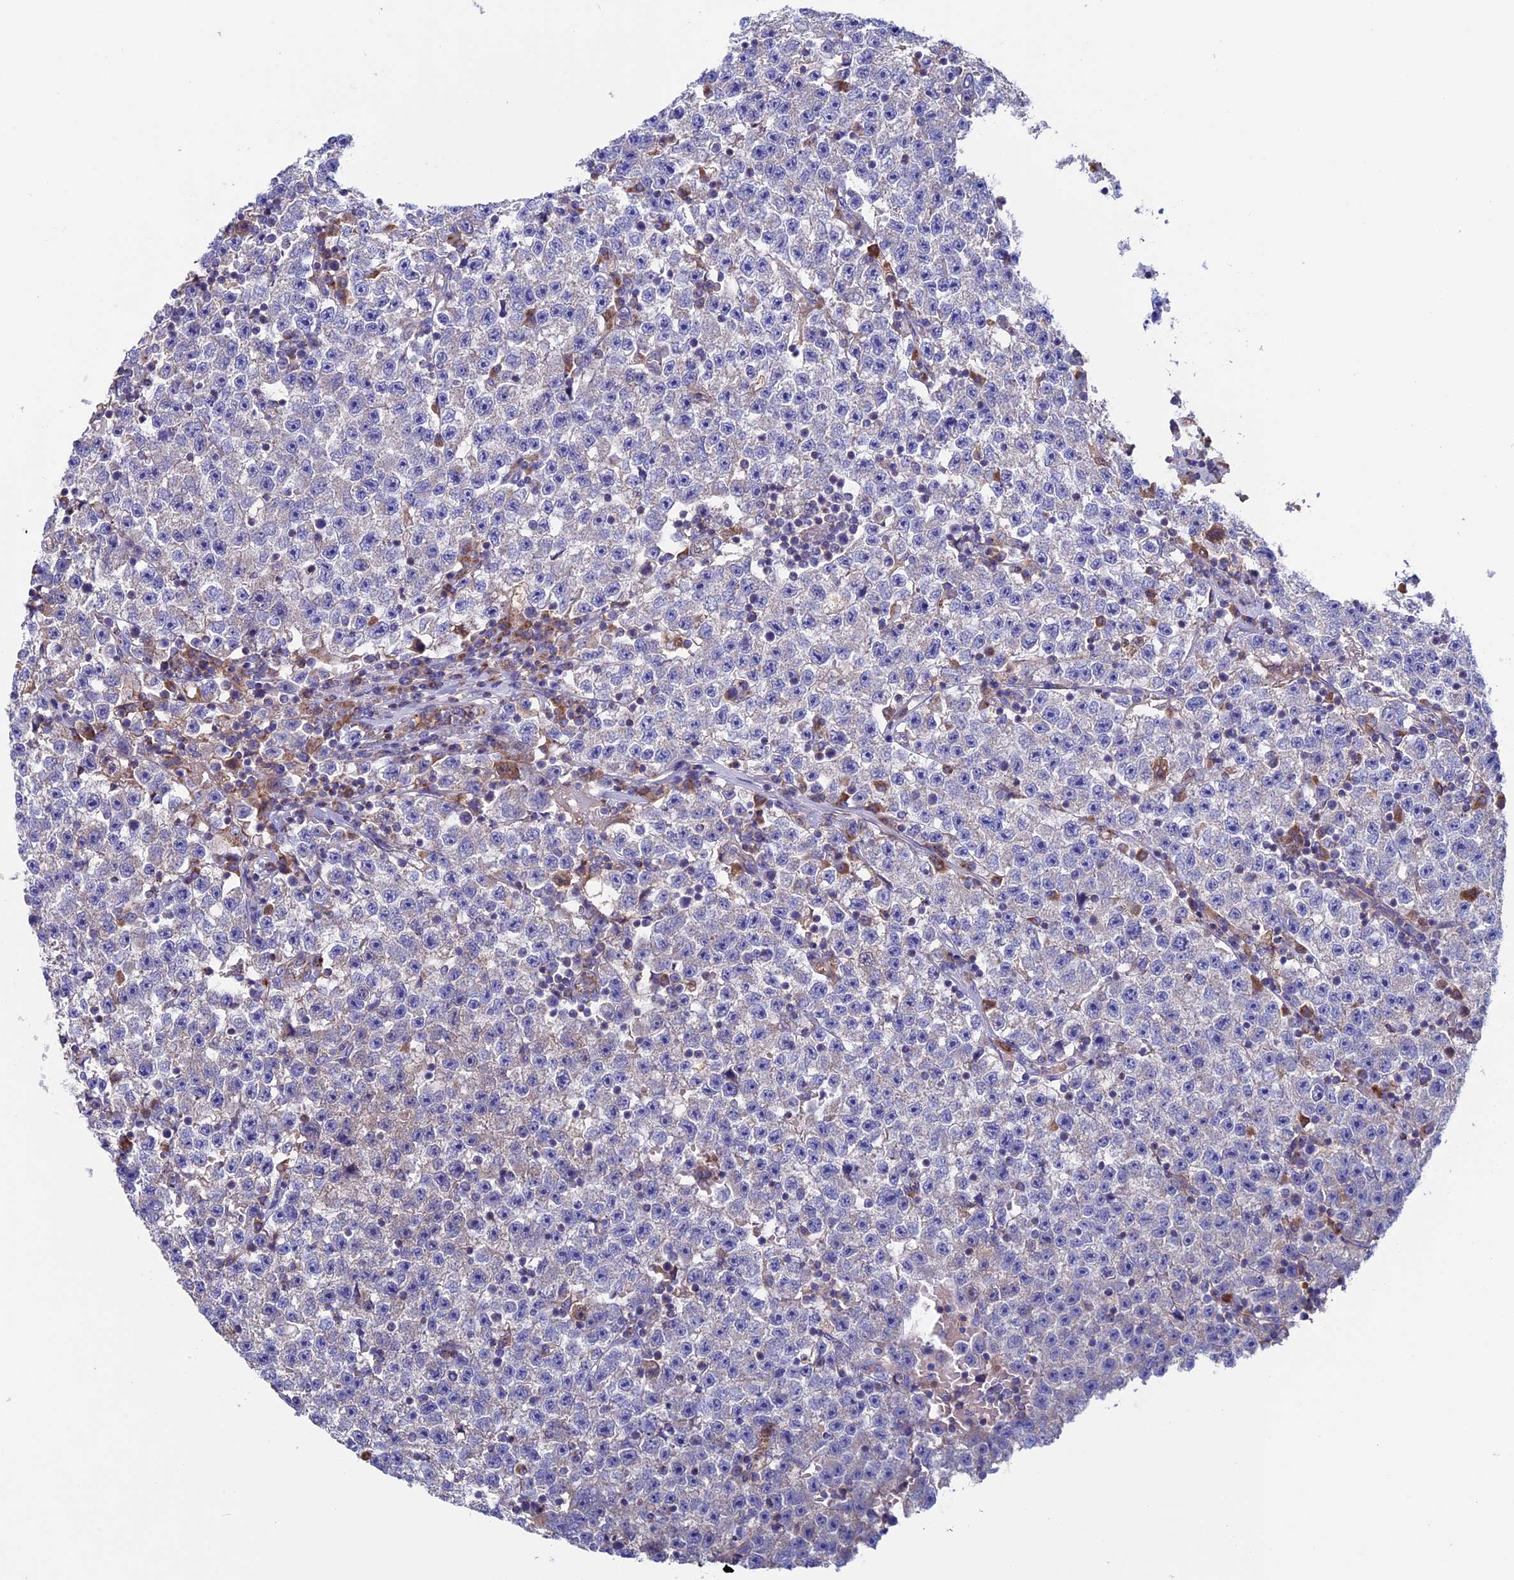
{"staining": {"intensity": "negative", "quantity": "none", "location": "none"}, "tissue": "testis cancer", "cell_type": "Tumor cells", "image_type": "cancer", "snomed": [{"axis": "morphology", "description": "Seminoma, NOS"}, {"axis": "topography", "description": "Testis"}], "caption": "A high-resolution histopathology image shows IHC staining of testis cancer (seminoma), which exhibits no significant expression in tumor cells.", "gene": "SLC15A5", "patient": {"sex": "male", "age": 22}}